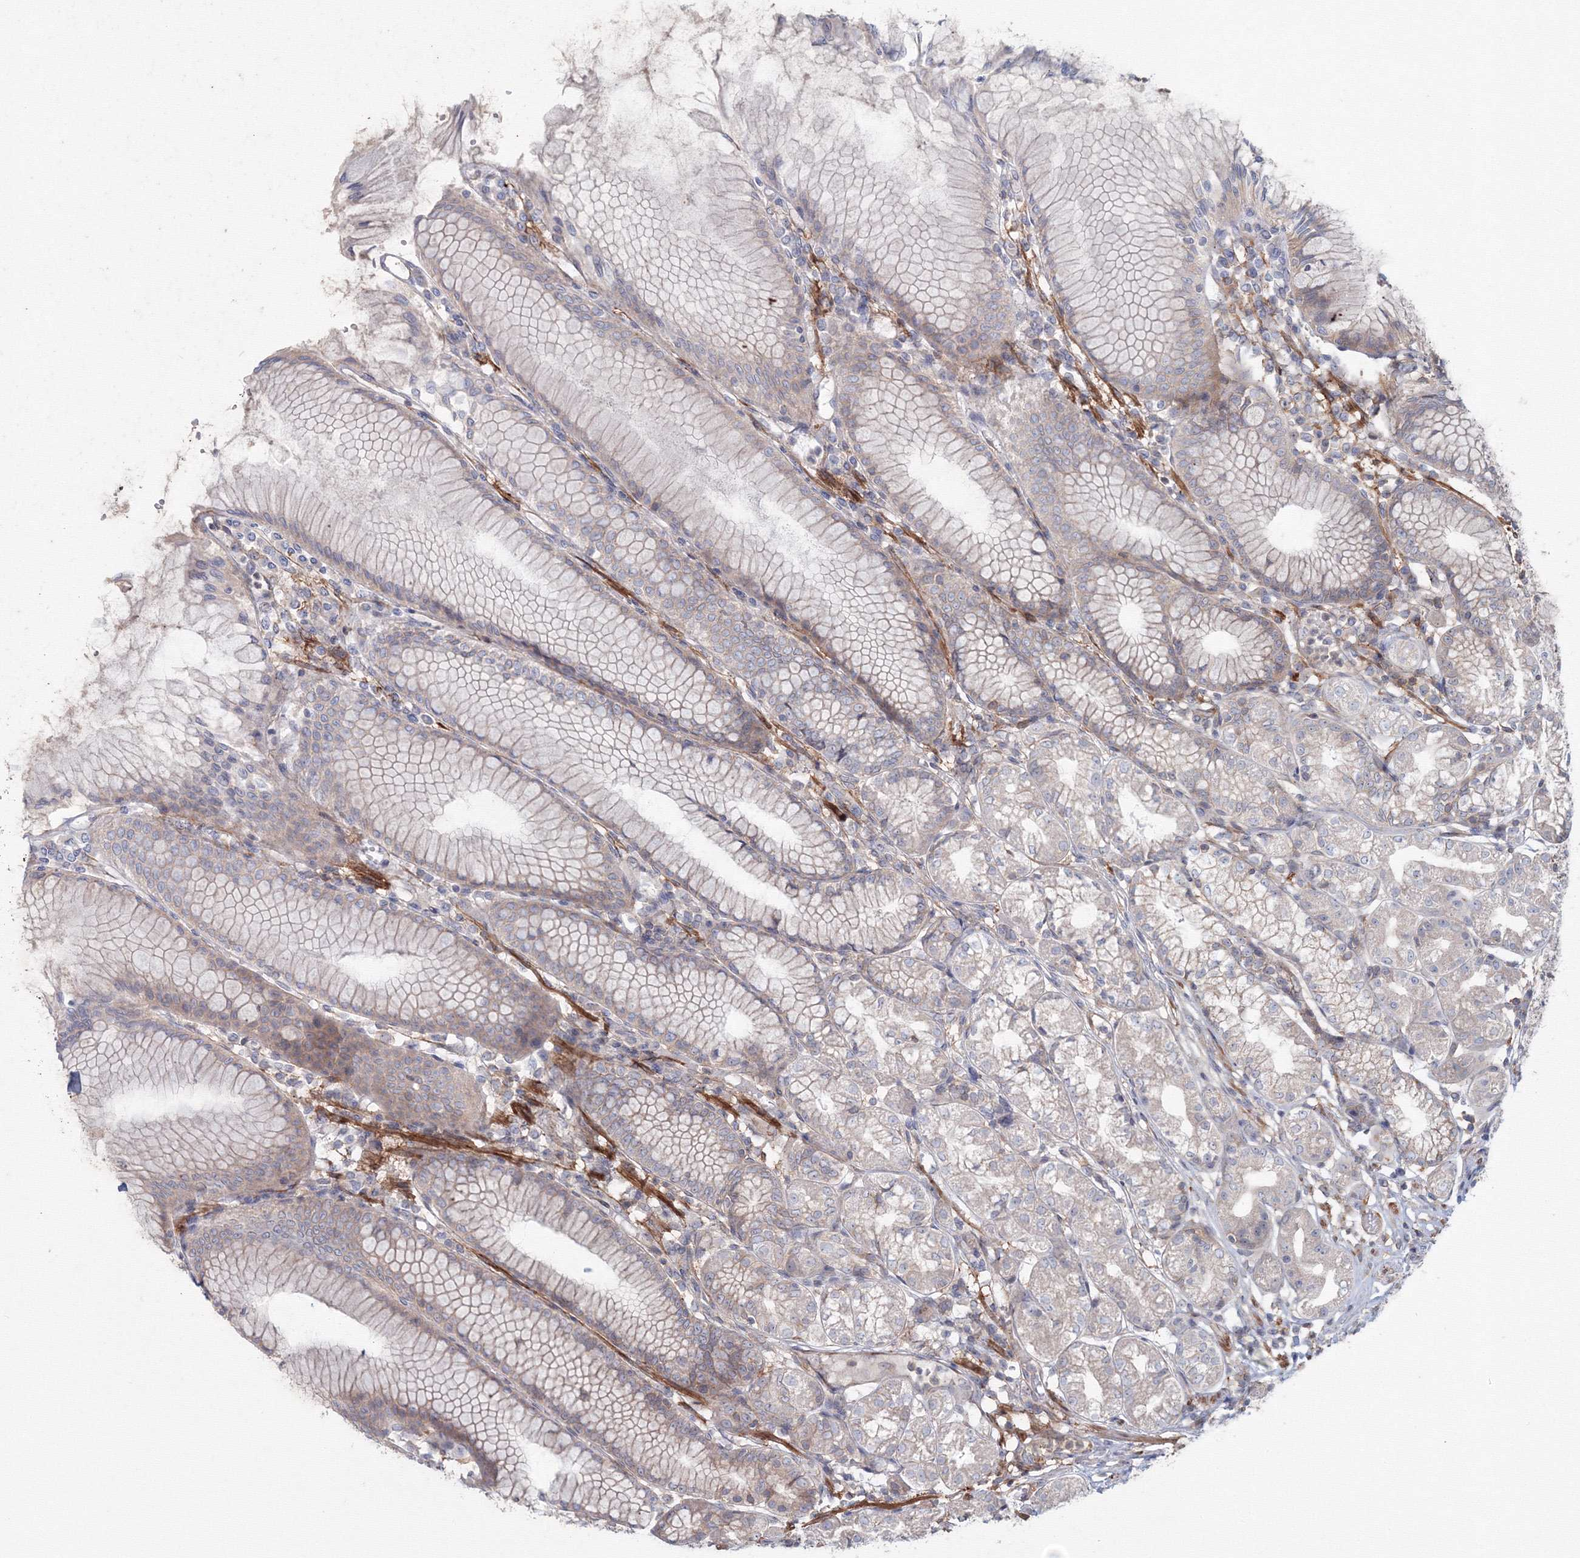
{"staining": {"intensity": "moderate", "quantity": "<25%", "location": "cytoplasmic/membranous"}, "tissue": "stomach", "cell_type": "Glandular cells", "image_type": "normal", "snomed": [{"axis": "morphology", "description": "Normal tissue, NOS"}, {"axis": "topography", "description": "Stomach"}], "caption": "The micrograph reveals immunohistochemical staining of benign stomach. There is moderate cytoplasmic/membranous expression is appreciated in approximately <25% of glandular cells. The staining is performed using DAB (3,3'-diaminobenzidine) brown chromogen to label protein expression. The nuclei are counter-stained blue using hematoxylin.", "gene": "SH3PXD2A", "patient": {"sex": "female", "age": 57}}